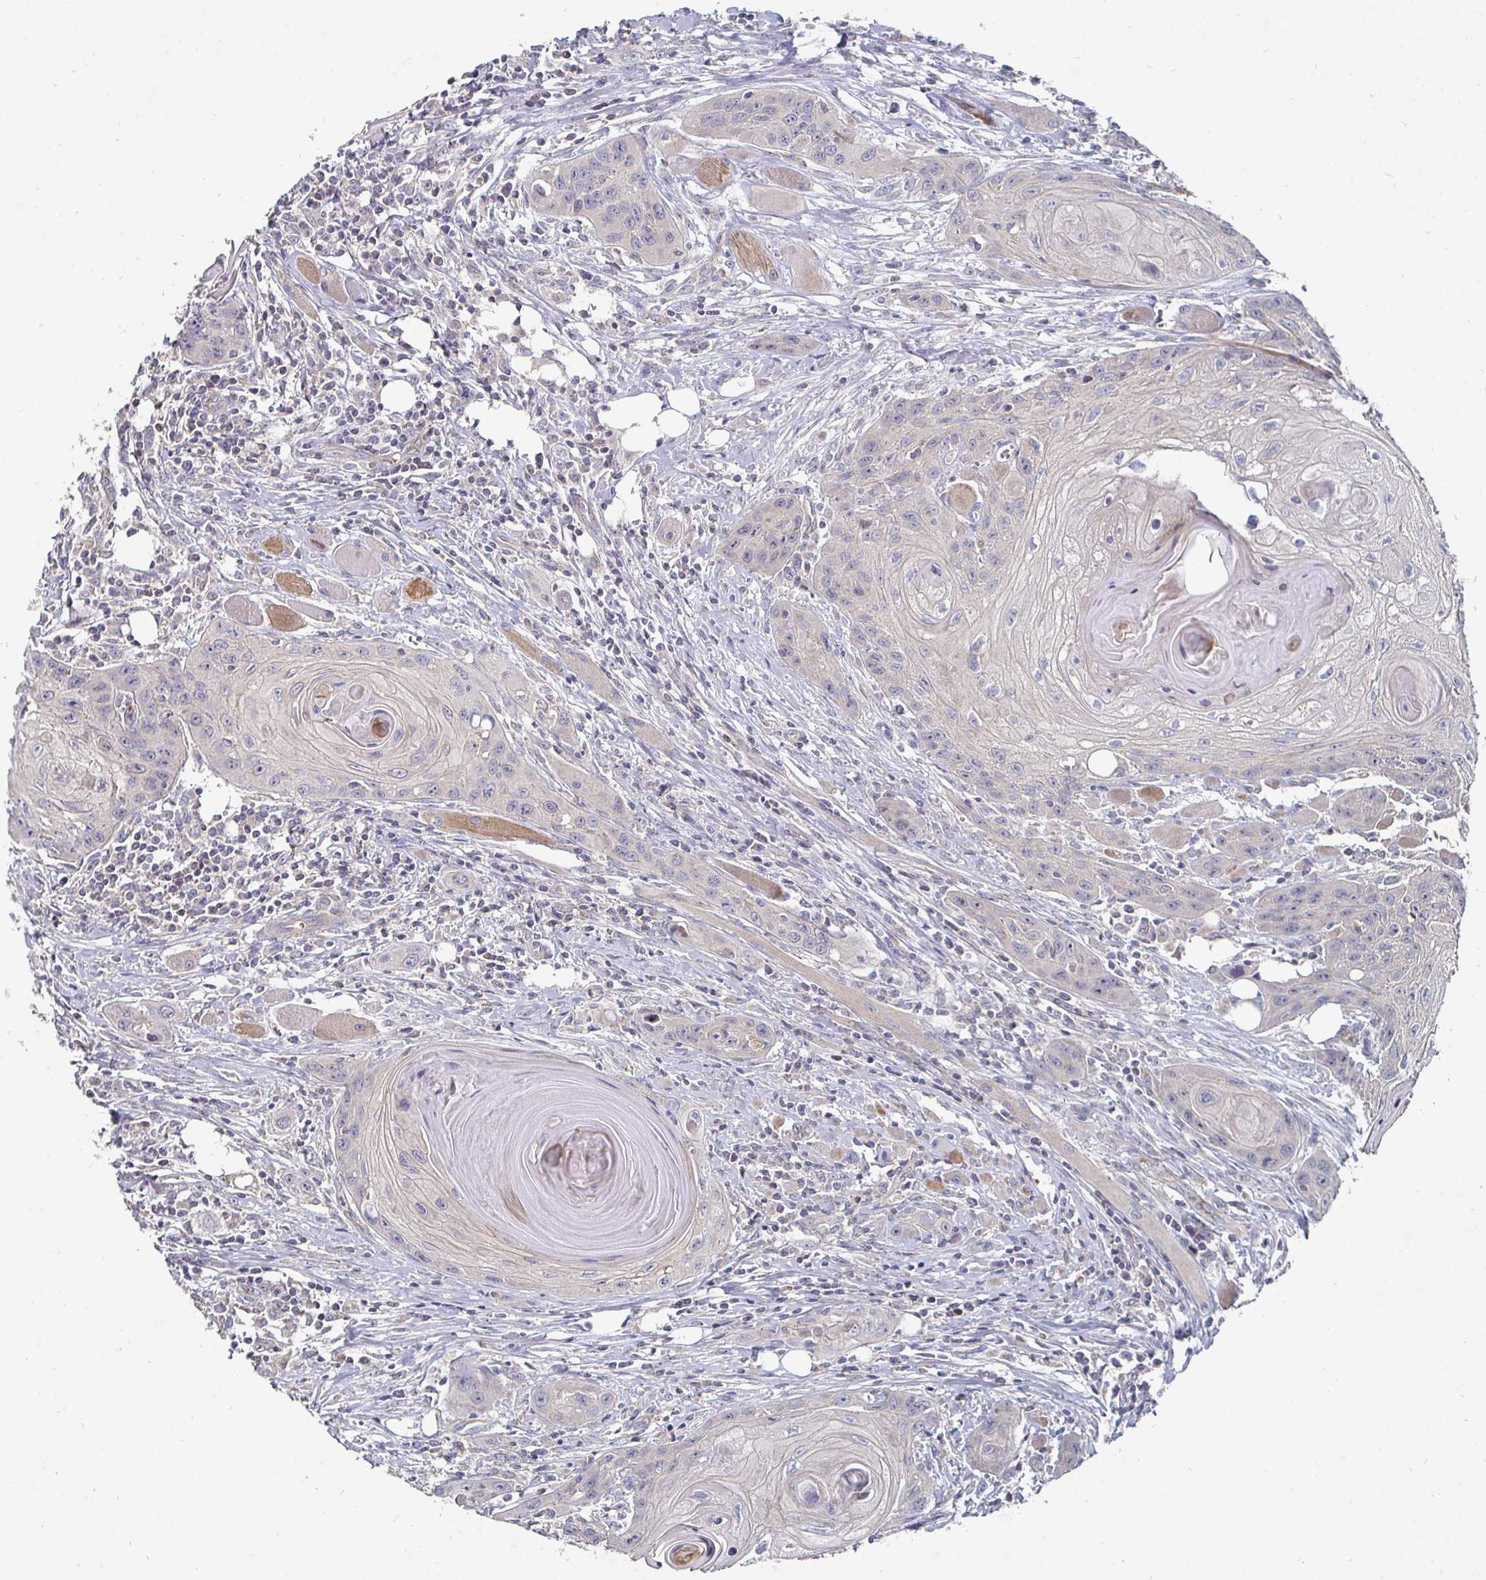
{"staining": {"intensity": "weak", "quantity": "<25%", "location": "cytoplasmic/membranous"}, "tissue": "head and neck cancer", "cell_type": "Tumor cells", "image_type": "cancer", "snomed": [{"axis": "morphology", "description": "Squamous cell carcinoma, NOS"}, {"axis": "topography", "description": "Oral tissue"}, {"axis": "topography", "description": "Head-Neck"}], "caption": "IHC of human head and neck squamous cell carcinoma shows no positivity in tumor cells.", "gene": "NRSN1", "patient": {"sex": "male", "age": 58}}